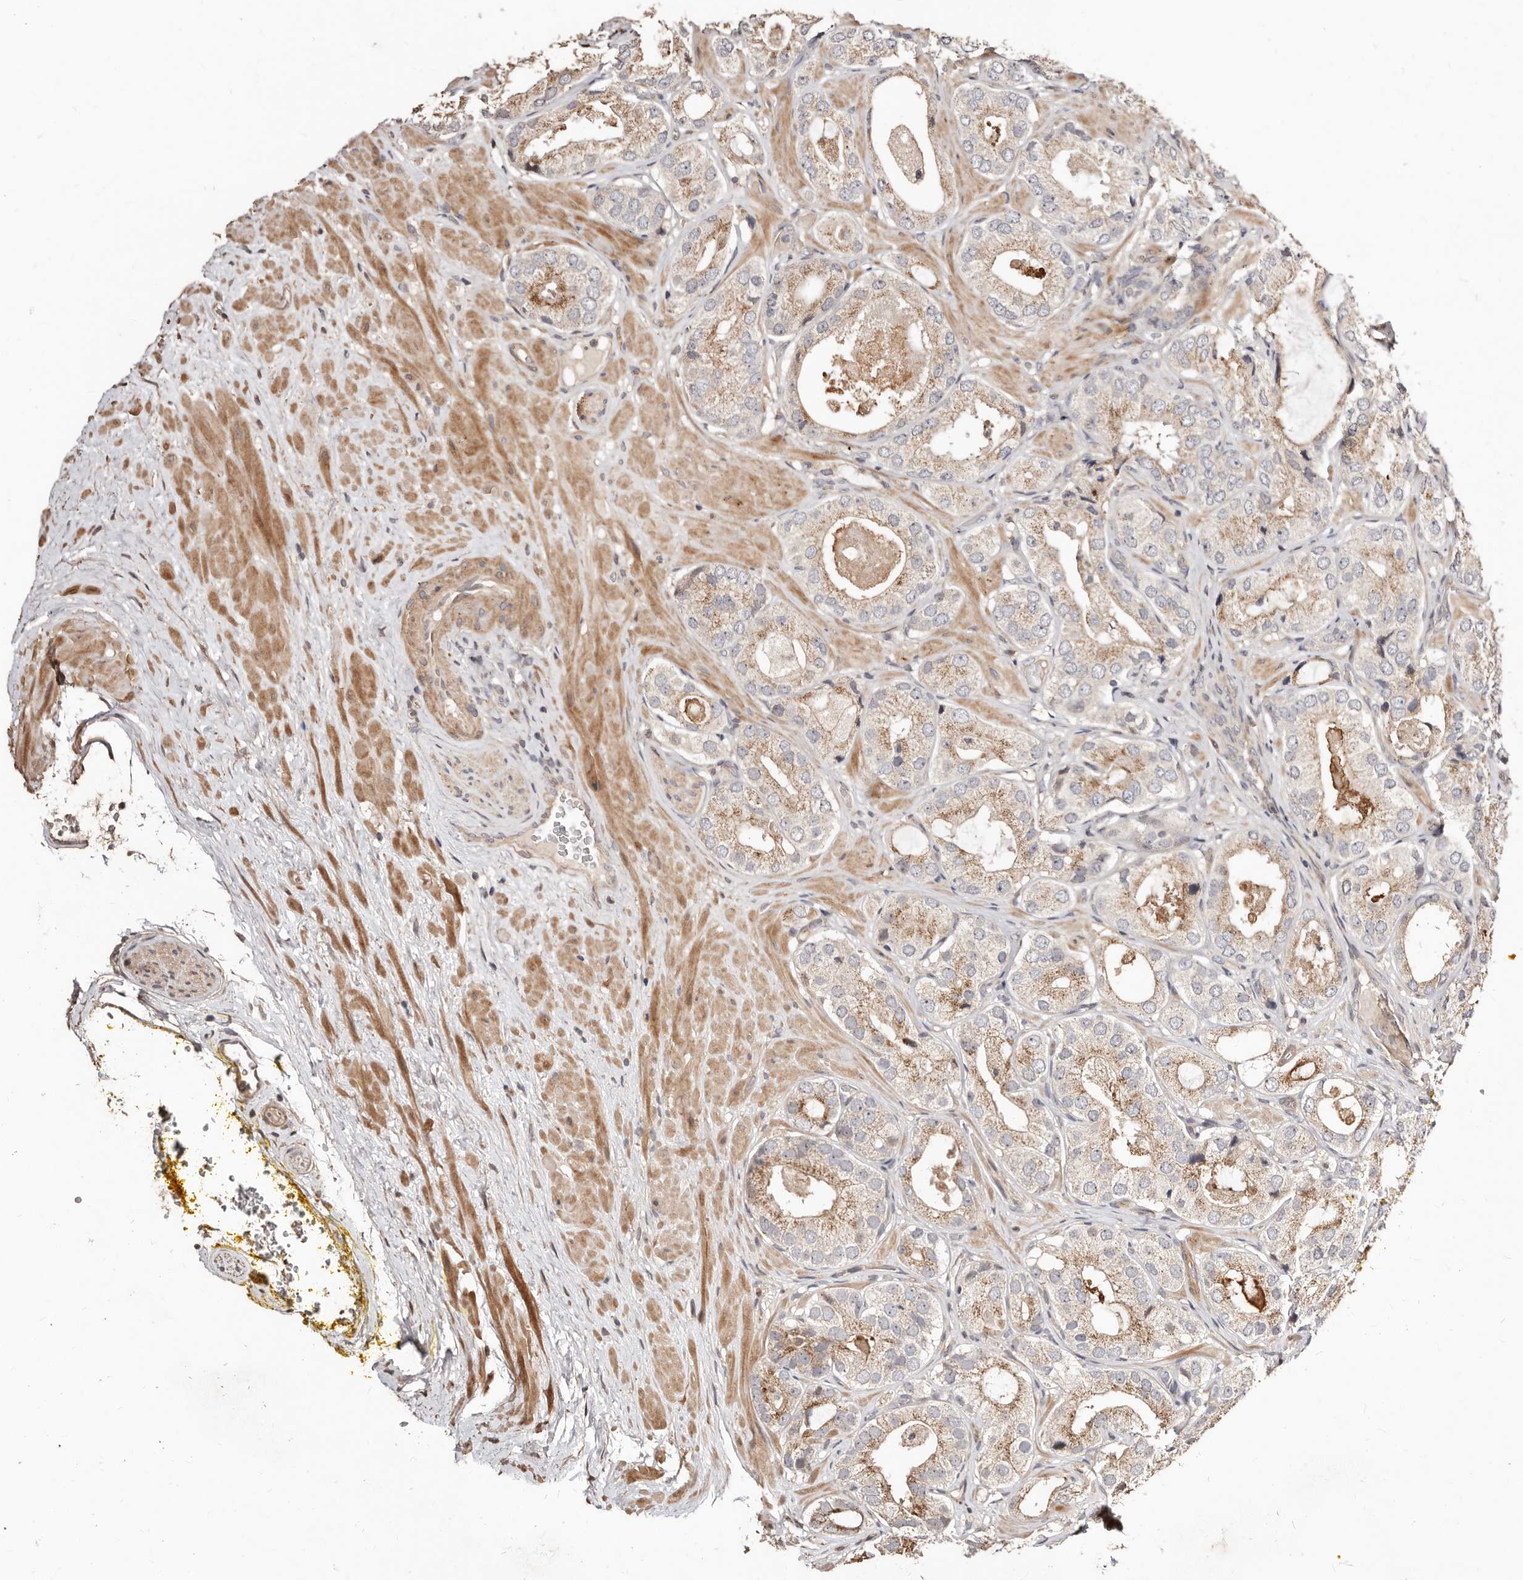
{"staining": {"intensity": "weak", "quantity": ">75%", "location": "cytoplasmic/membranous"}, "tissue": "prostate cancer", "cell_type": "Tumor cells", "image_type": "cancer", "snomed": [{"axis": "morphology", "description": "Adenocarcinoma, High grade"}, {"axis": "topography", "description": "Prostate"}], "caption": "Tumor cells demonstrate low levels of weak cytoplasmic/membranous staining in approximately >75% of cells in human adenocarcinoma (high-grade) (prostate).", "gene": "APOL6", "patient": {"sex": "male", "age": 59}}